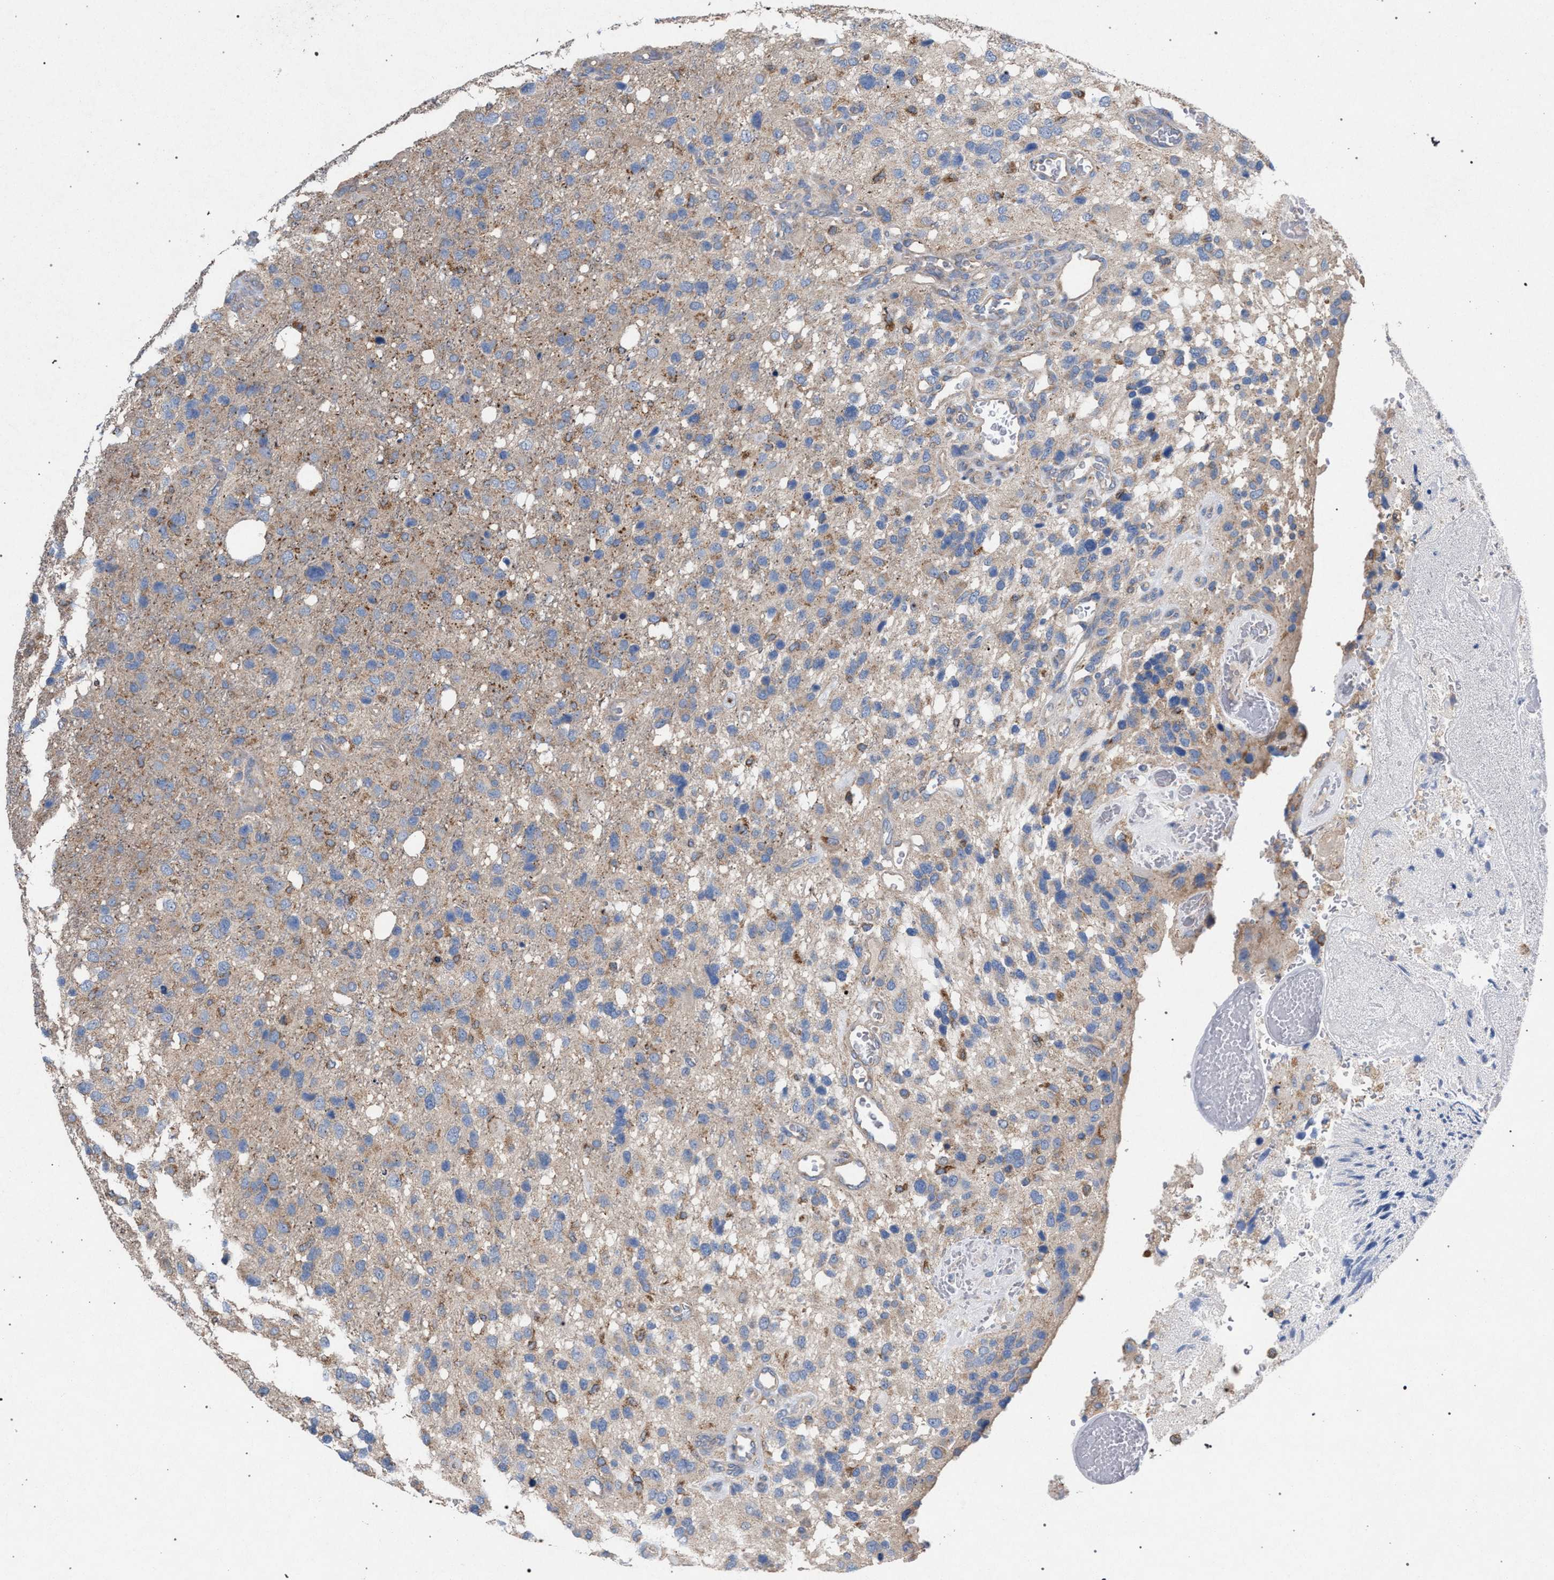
{"staining": {"intensity": "moderate", "quantity": "<25%", "location": "cytoplasmic/membranous"}, "tissue": "glioma", "cell_type": "Tumor cells", "image_type": "cancer", "snomed": [{"axis": "morphology", "description": "Glioma, malignant, High grade"}, {"axis": "topography", "description": "Brain"}], "caption": "This is a histology image of immunohistochemistry (IHC) staining of malignant high-grade glioma, which shows moderate positivity in the cytoplasmic/membranous of tumor cells.", "gene": "VPS13A", "patient": {"sex": "female", "age": 58}}